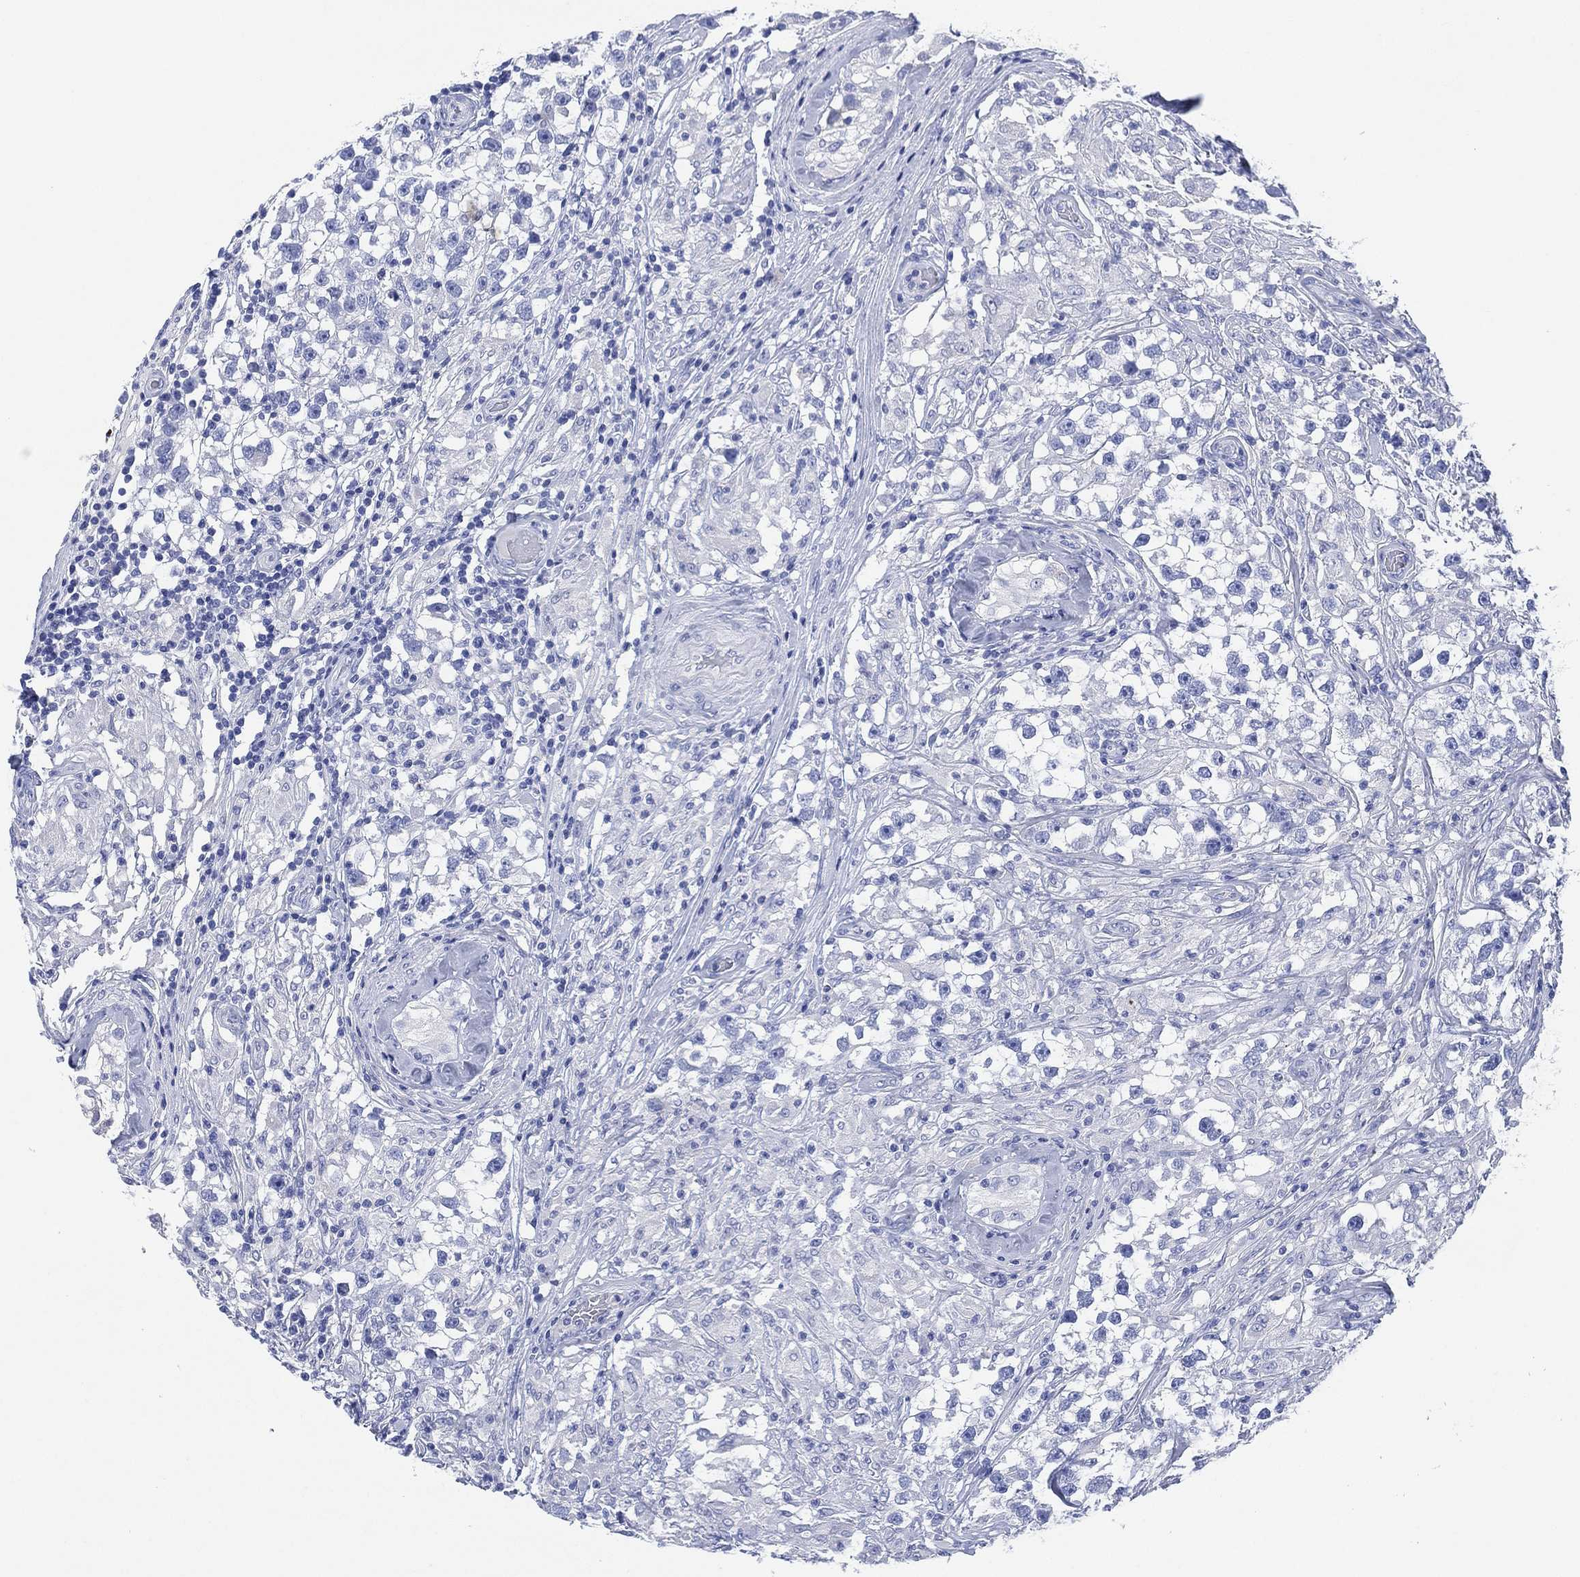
{"staining": {"intensity": "negative", "quantity": "none", "location": "none"}, "tissue": "testis cancer", "cell_type": "Tumor cells", "image_type": "cancer", "snomed": [{"axis": "morphology", "description": "Seminoma, NOS"}, {"axis": "topography", "description": "Testis"}], "caption": "Immunohistochemical staining of testis cancer reveals no significant positivity in tumor cells.", "gene": "SLC9C2", "patient": {"sex": "male", "age": 46}}